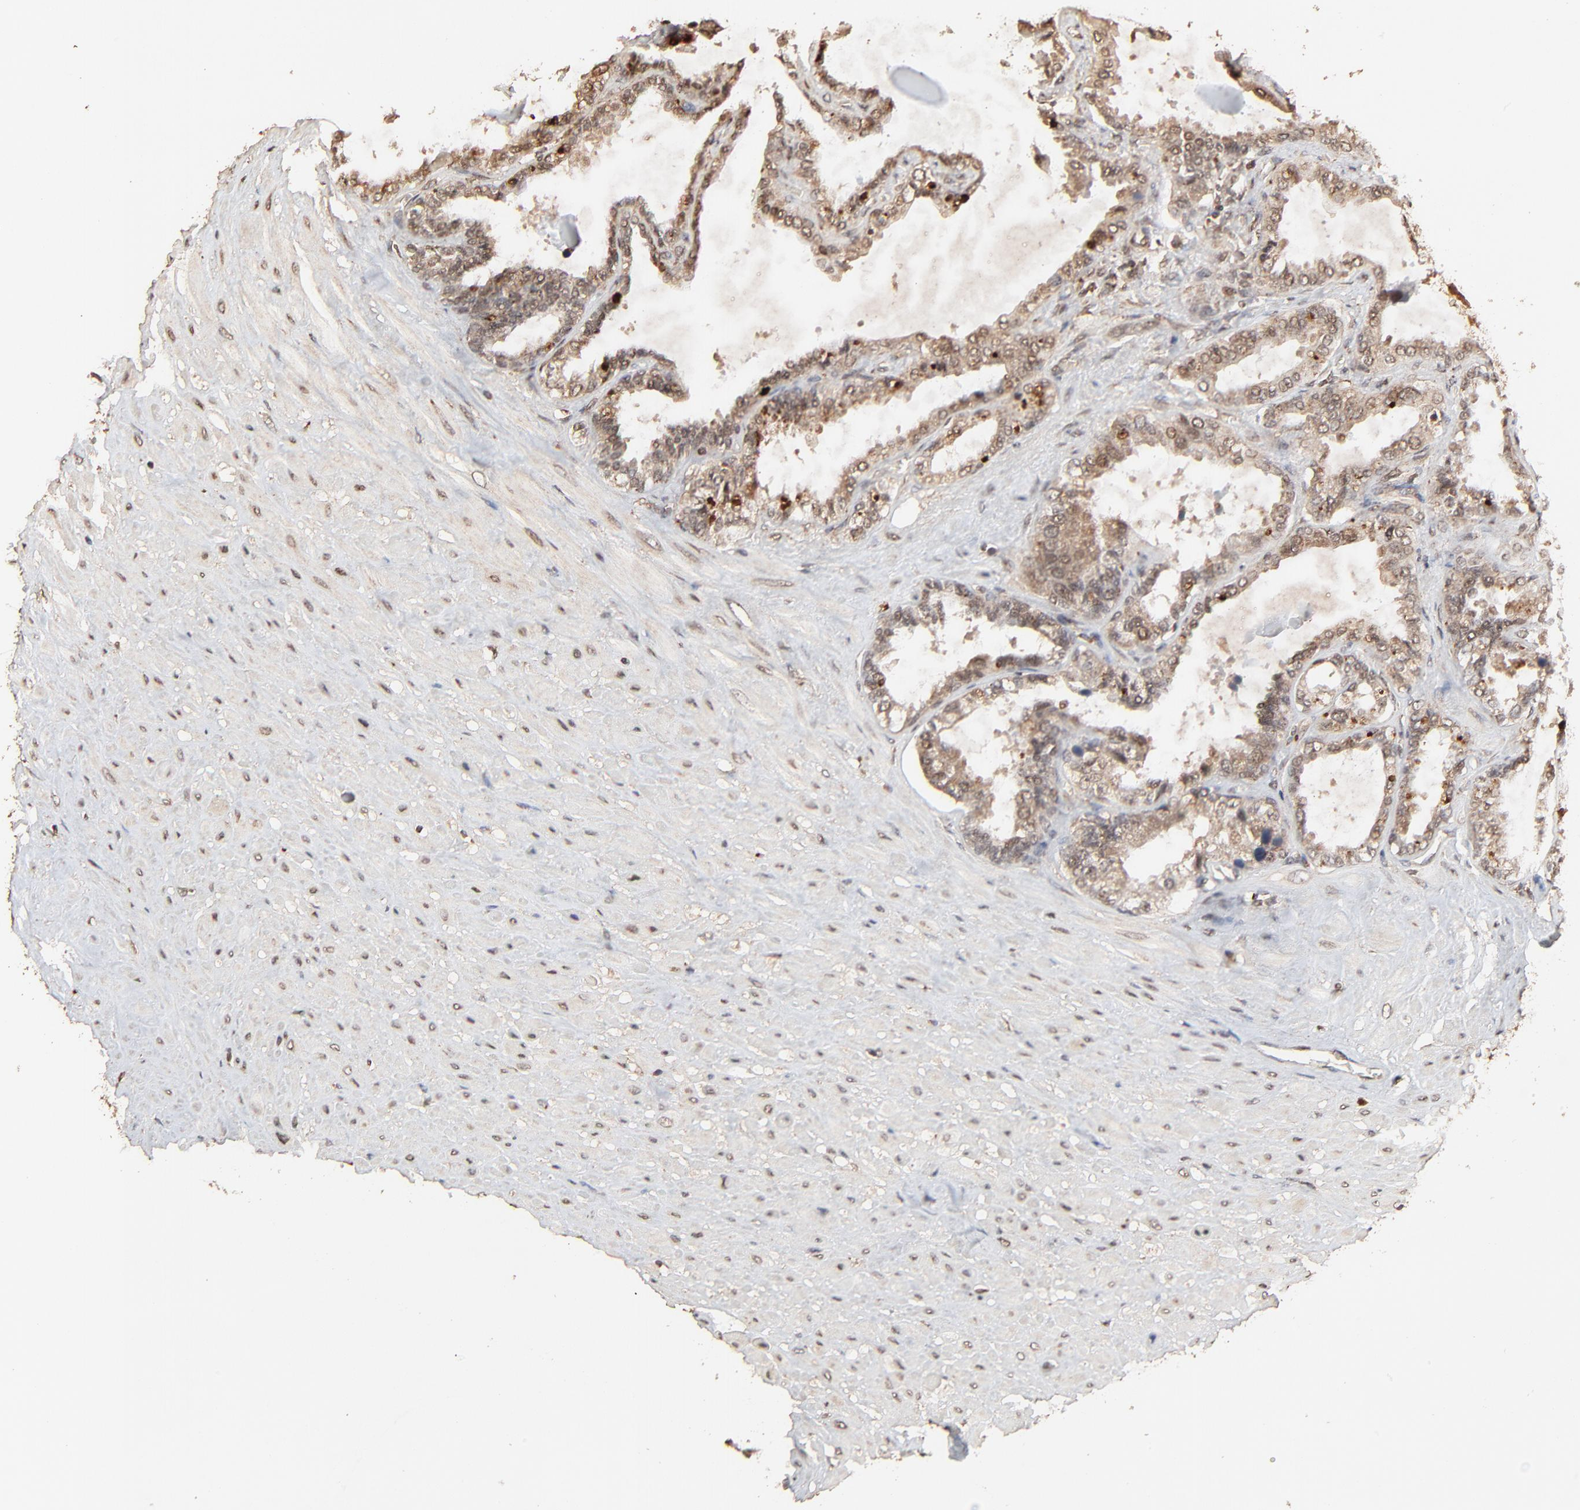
{"staining": {"intensity": "weak", "quantity": "25%-75%", "location": "cytoplasmic/membranous,nuclear"}, "tissue": "seminal vesicle", "cell_type": "Glandular cells", "image_type": "normal", "snomed": [{"axis": "morphology", "description": "Normal tissue, NOS"}, {"axis": "morphology", "description": "Inflammation, NOS"}, {"axis": "topography", "description": "Urinary bladder"}, {"axis": "topography", "description": "Prostate"}, {"axis": "topography", "description": "Seminal veicle"}], "caption": "Protein analysis of normal seminal vesicle demonstrates weak cytoplasmic/membranous,nuclear positivity in about 25%-75% of glandular cells. (Stains: DAB (3,3'-diaminobenzidine) in brown, nuclei in blue, Microscopy: brightfield microscopy at high magnification).", "gene": "FAM227A", "patient": {"sex": "male", "age": 82}}